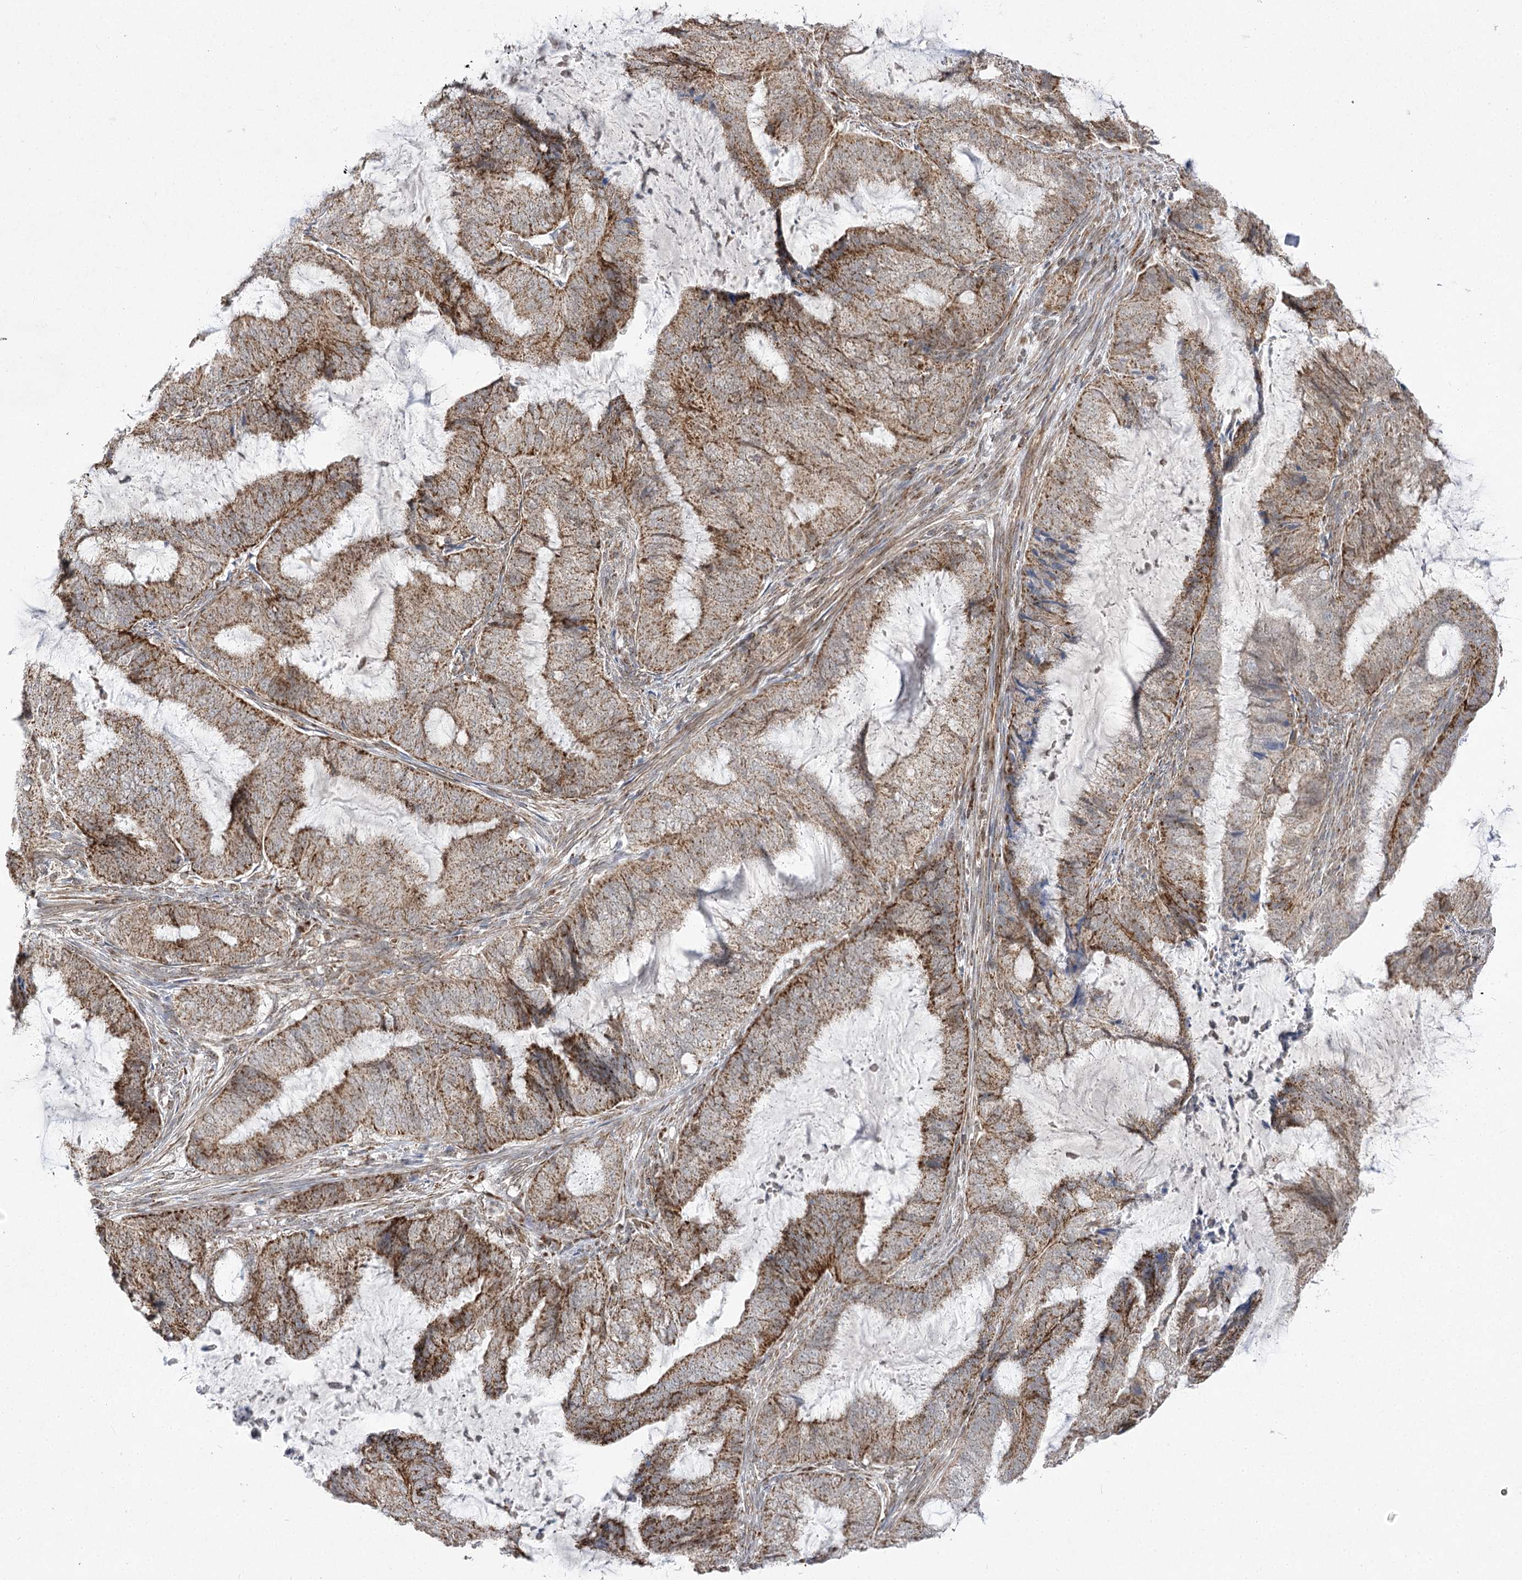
{"staining": {"intensity": "moderate", "quantity": ">75%", "location": "cytoplasmic/membranous"}, "tissue": "endometrial cancer", "cell_type": "Tumor cells", "image_type": "cancer", "snomed": [{"axis": "morphology", "description": "Adenocarcinoma, NOS"}, {"axis": "topography", "description": "Endometrium"}], "caption": "The photomicrograph exhibits immunohistochemical staining of adenocarcinoma (endometrial). There is moderate cytoplasmic/membranous expression is seen in approximately >75% of tumor cells.", "gene": "SLC4A1AP", "patient": {"sex": "female", "age": 81}}